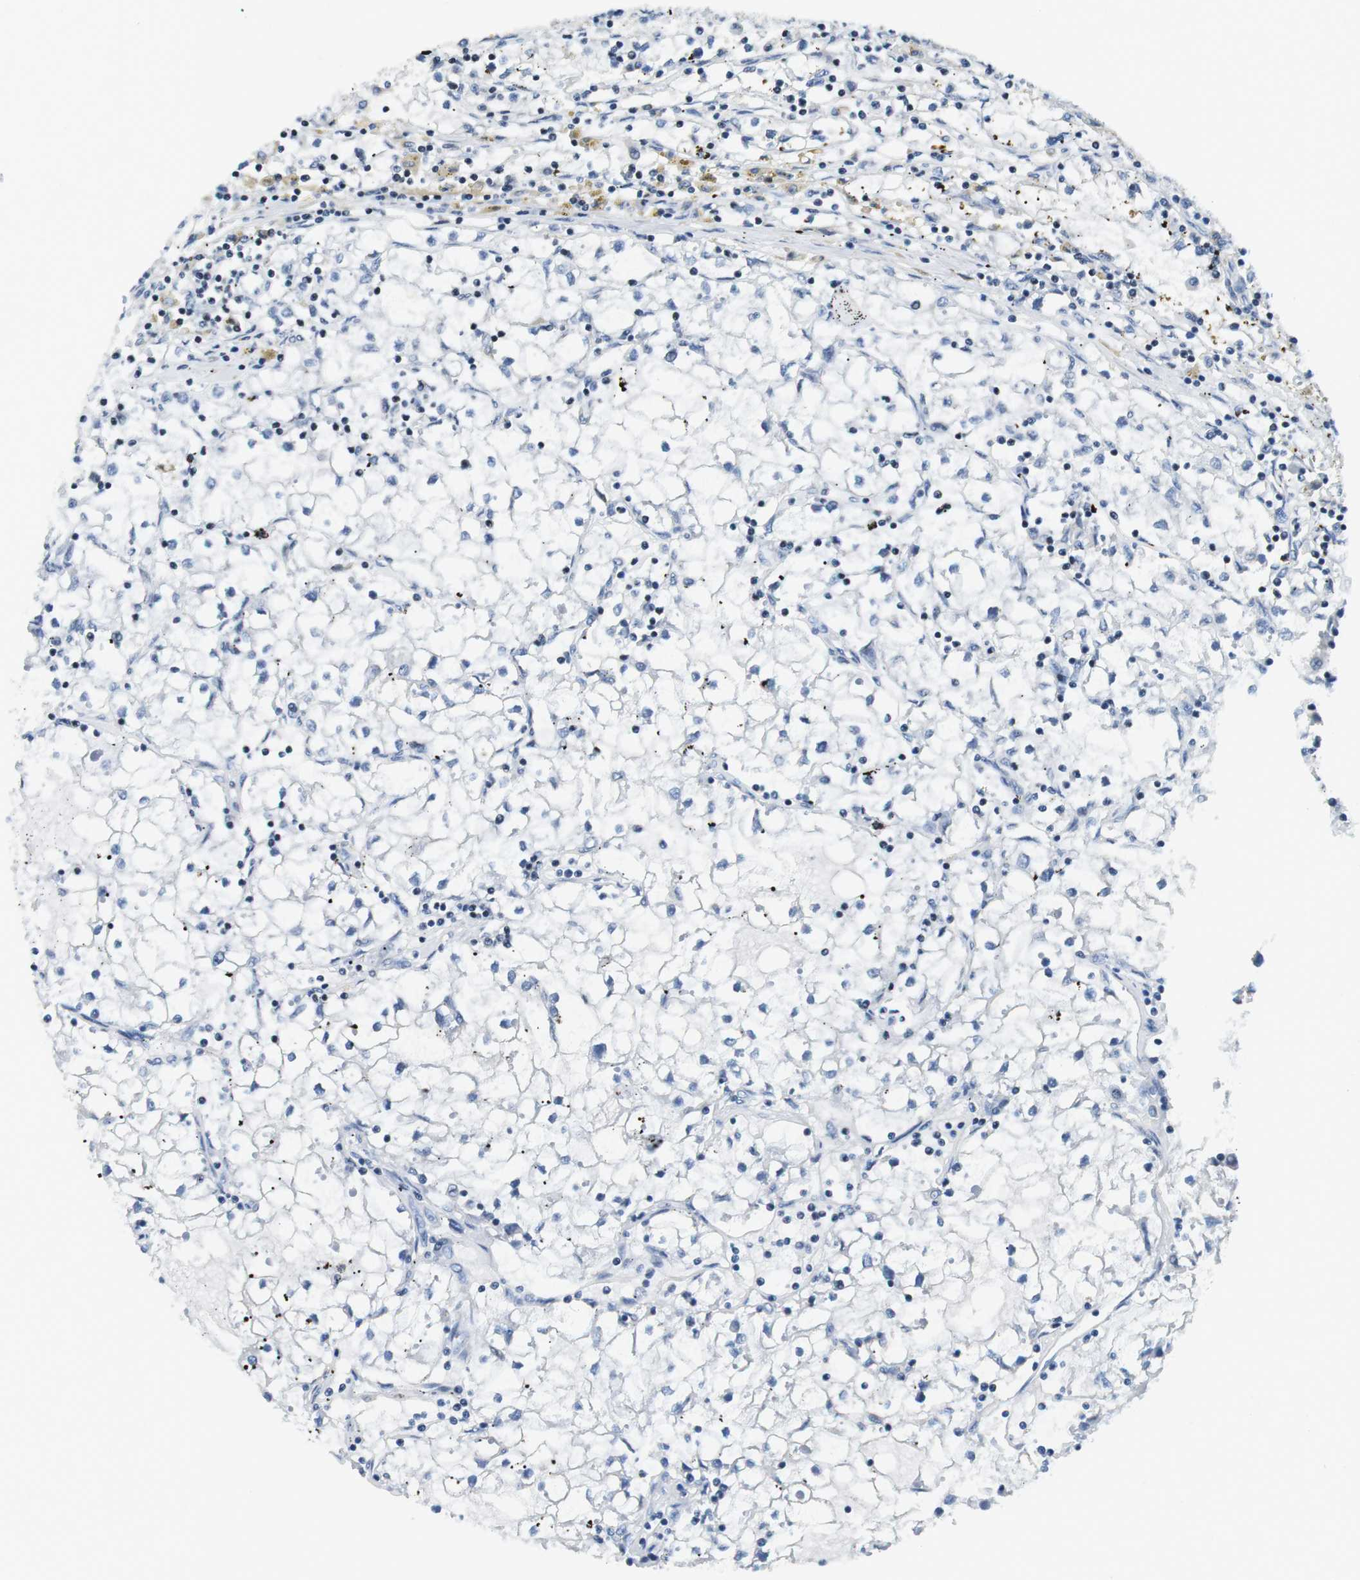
{"staining": {"intensity": "negative", "quantity": "none", "location": "none"}, "tissue": "renal cancer", "cell_type": "Tumor cells", "image_type": "cancer", "snomed": [{"axis": "morphology", "description": "Adenocarcinoma, NOS"}, {"axis": "topography", "description": "Kidney"}], "caption": "A high-resolution image shows immunohistochemistry (IHC) staining of adenocarcinoma (renal), which shows no significant expression in tumor cells.", "gene": "E2F2", "patient": {"sex": "male", "age": 56}}